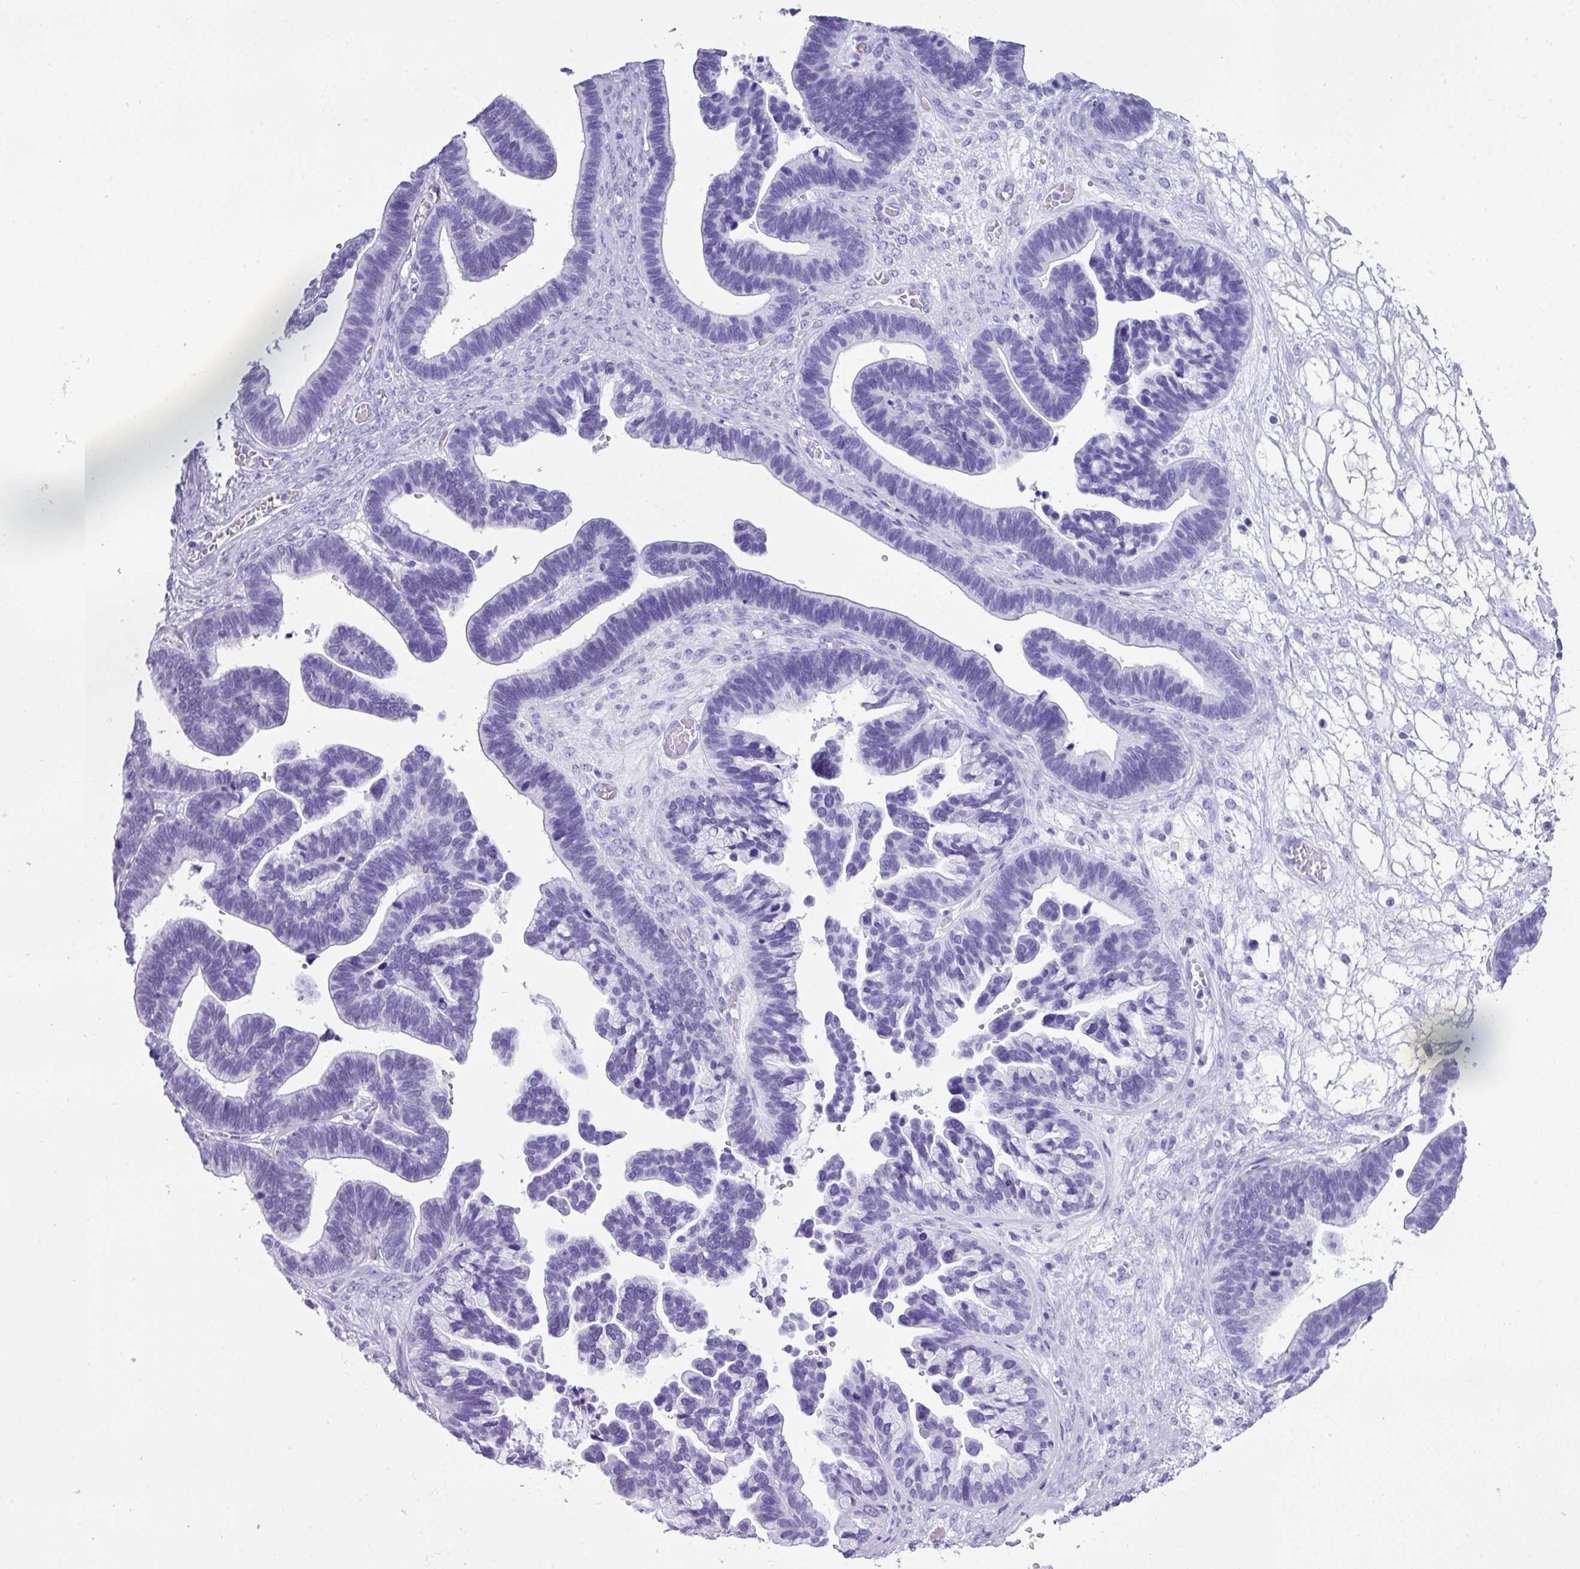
{"staining": {"intensity": "negative", "quantity": "none", "location": "none"}, "tissue": "ovarian cancer", "cell_type": "Tumor cells", "image_type": "cancer", "snomed": [{"axis": "morphology", "description": "Cystadenocarcinoma, serous, NOS"}, {"axis": "topography", "description": "Ovary"}], "caption": "Immunohistochemistry of ovarian serous cystadenocarcinoma exhibits no staining in tumor cells.", "gene": "ZNF568", "patient": {"sex": "female", "age": 56}}